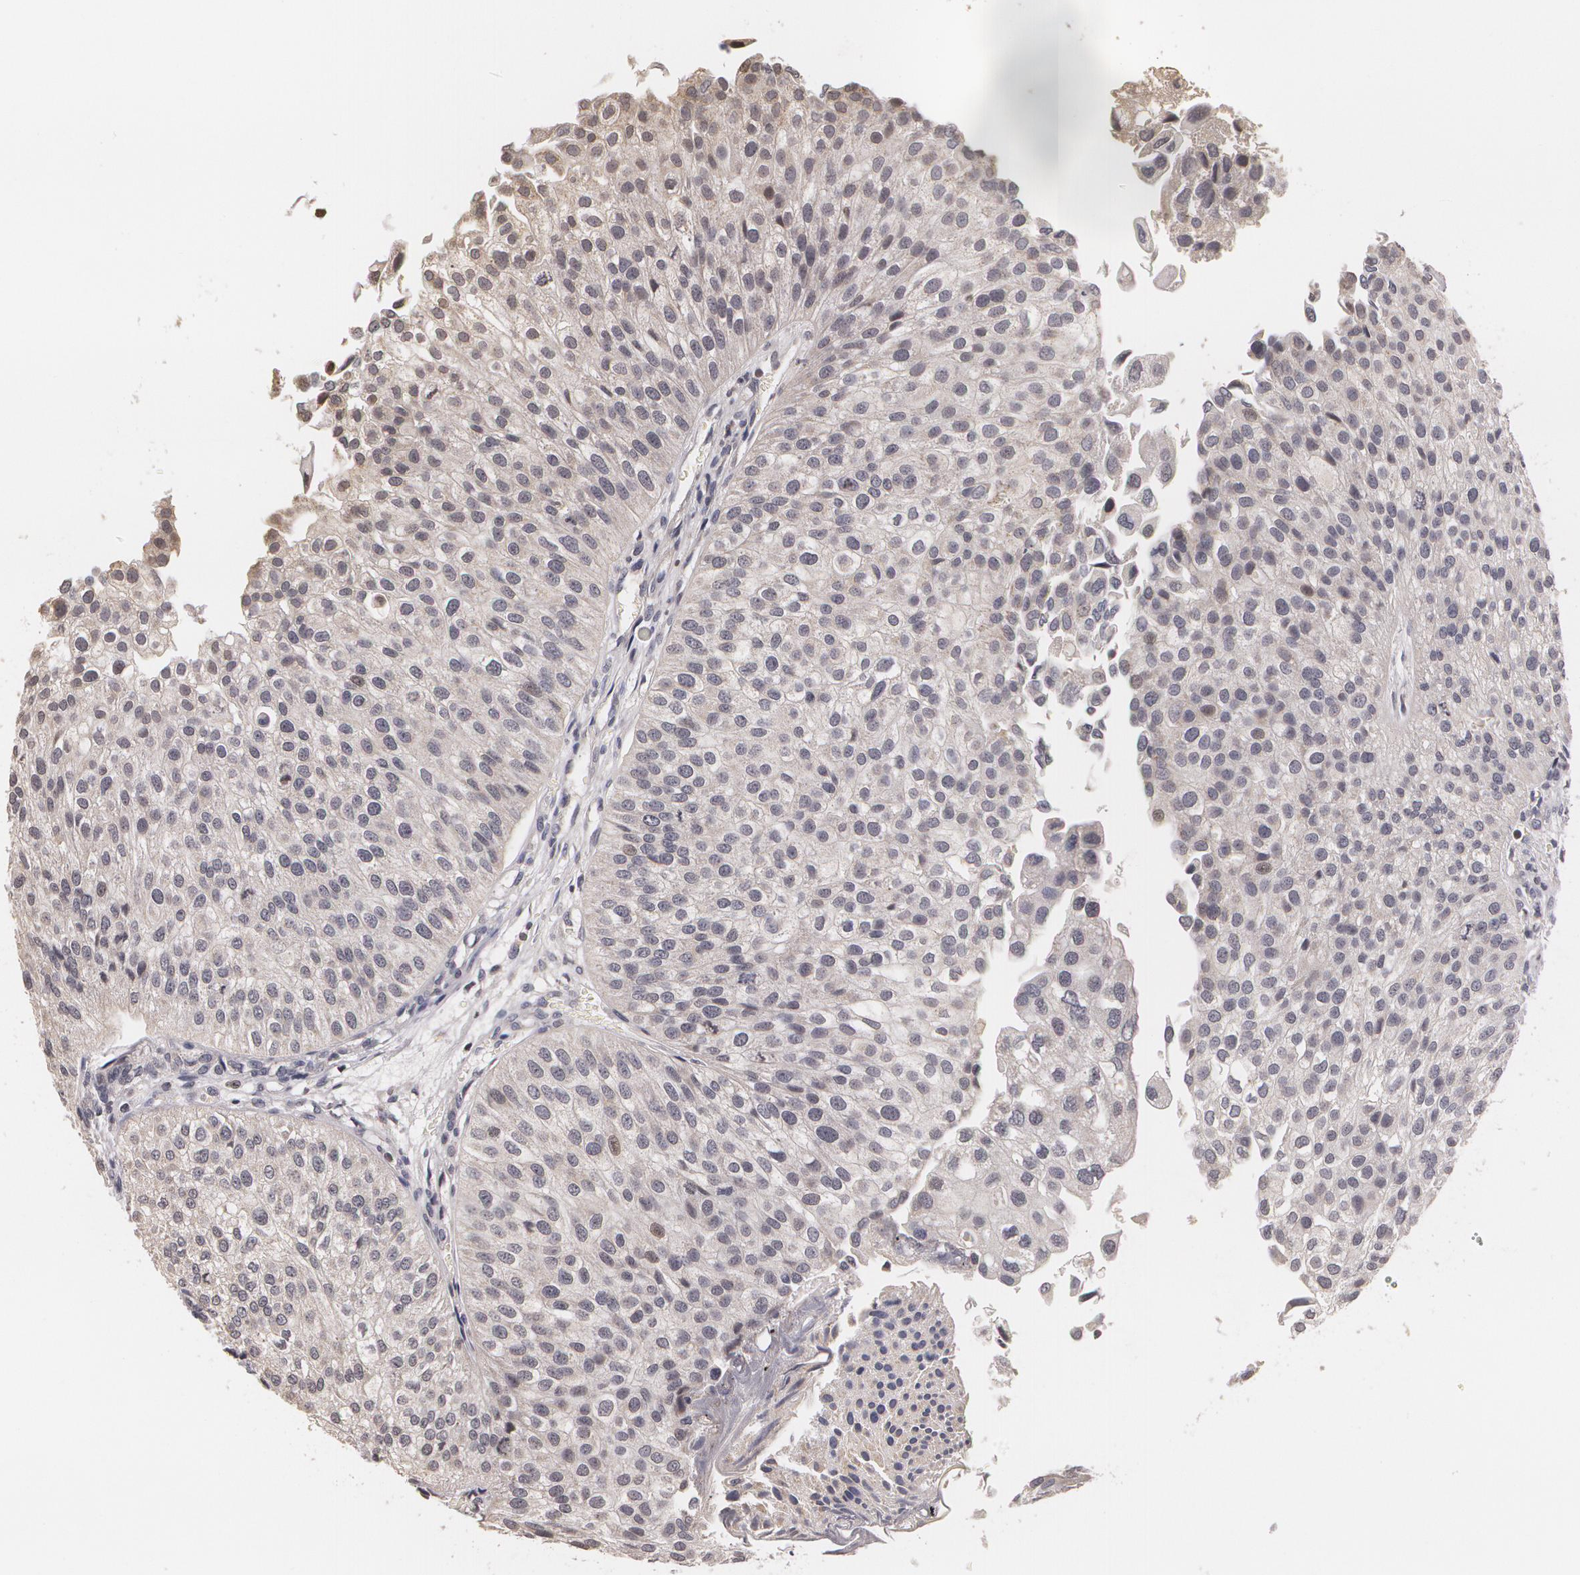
{"staining": {"intensity": "negative", "quantity": "none", "location": "none"}, "tissue": "urothelial cancer", "cell_type": "Tumor cells", "image_type": "cancer", "snomed": [{"axis": "morphology", "description": "Urothelial carcinoma, Low grade"}, {"axis": "topography", "description": "Urinary bladder"}], "caption": "Immunohistochemistry image of low-grade urothelial carcinoma stained for a protein (brown), which shows no staining in tumor cells. The staining was performed using DAB (3,3'-diaminobenzidine) to visualize the protein expression in brown, while the nuclei were stained in blue with hematoxylin (Magnification: 20x).", "gene": "THRB", "patient": {"sex": "female", "age": 89}}